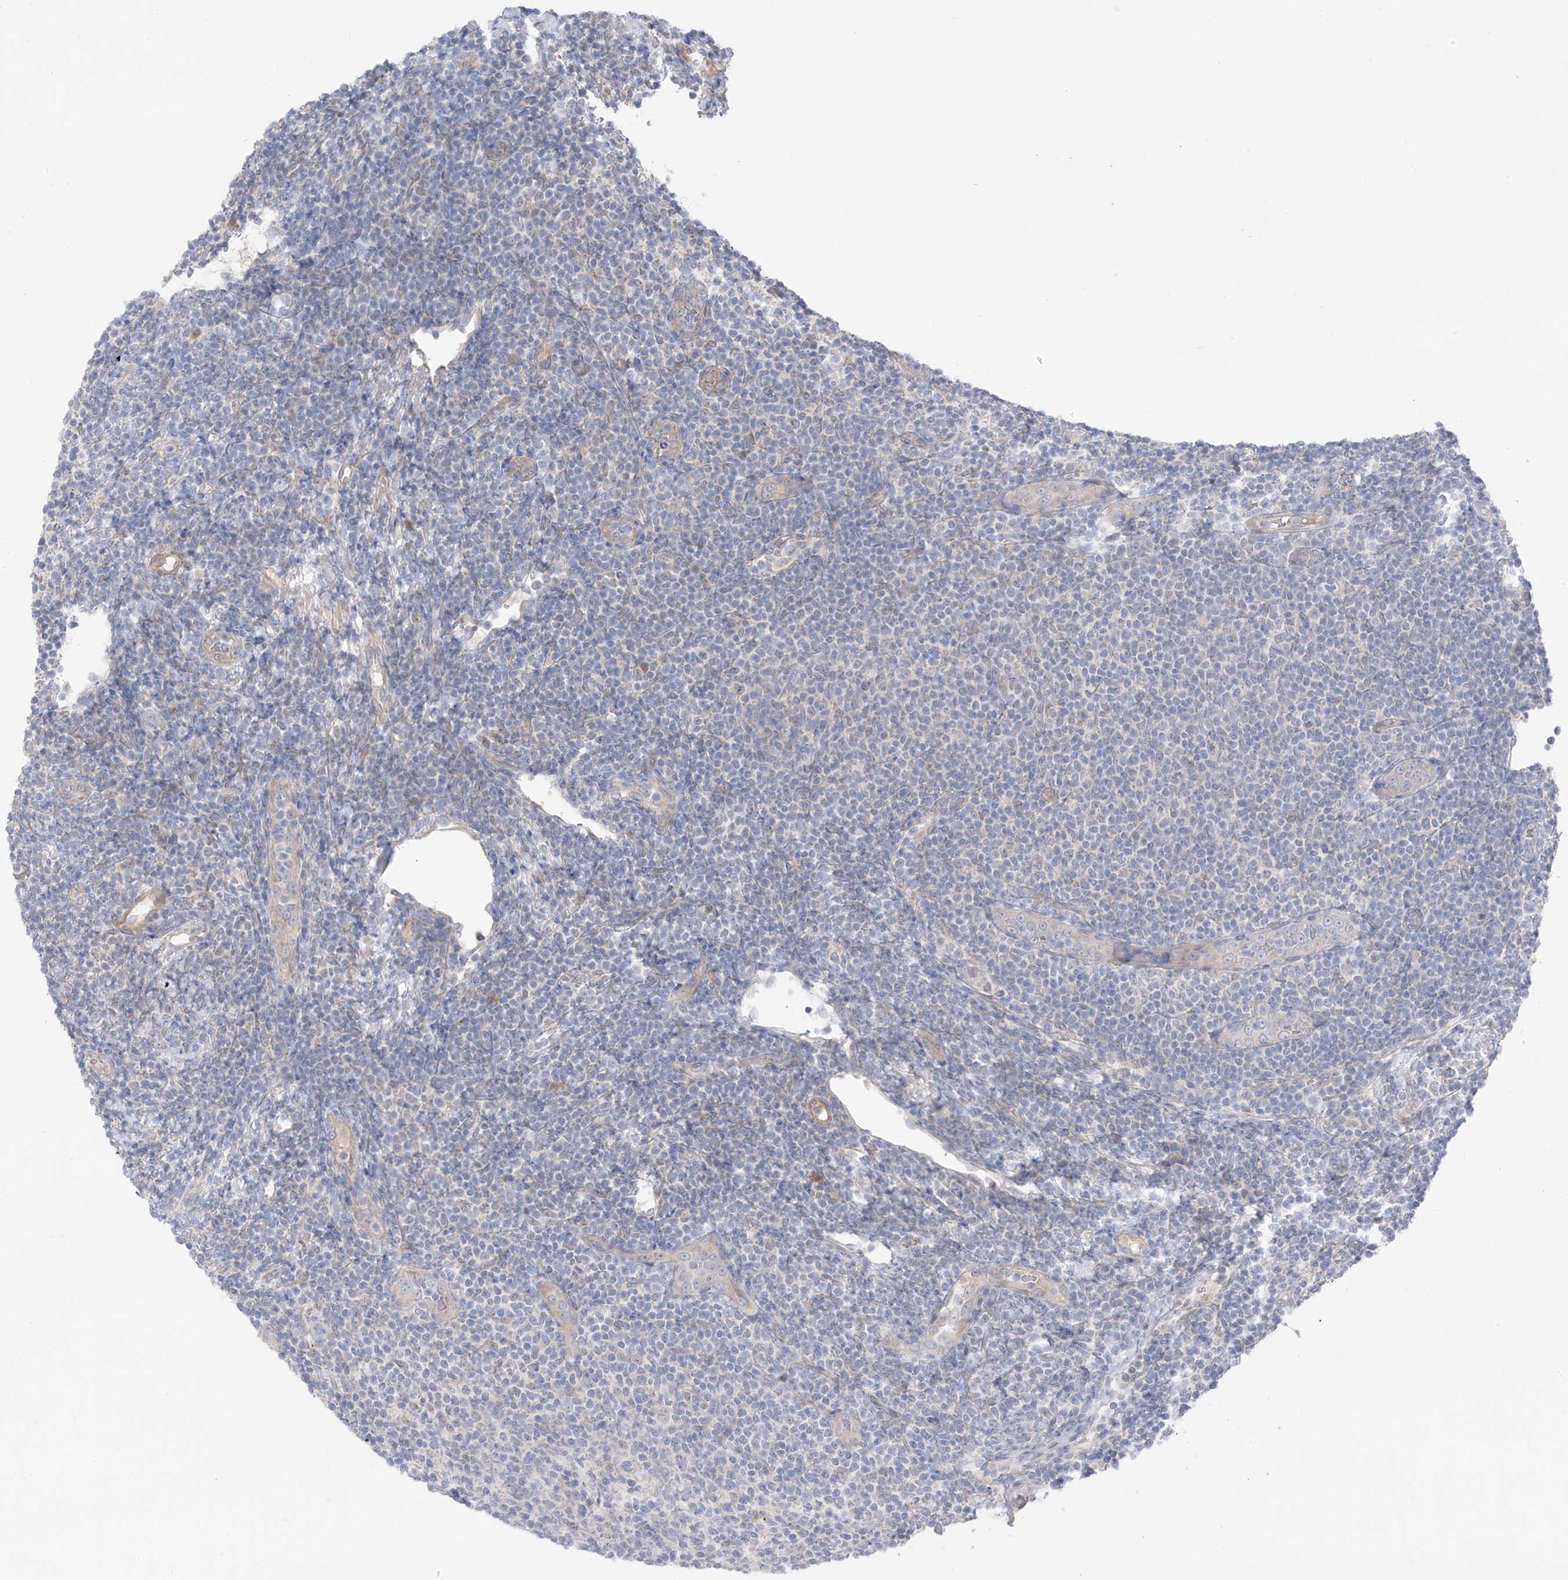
{"staining": {"intensity": "negative", "quantity": "none", "location": "none"}, "tissue": "lymphoma", "cell_type": "Tumor cells", "image_type": "cancer", "snomed": [{"axis": "morphology", "description": "Malignant lymphoma, non-Hodgkin's type, Low grade"}, {"axis": "topography", "description": "Lymph node"}], "caption": "This is an immunohistochemistry micrograph of human malignant lymphoma, non-Hodgkin's type (low-grade). There is no staining in tumor cells.", "gene": "NALCN", "patient": {"sex": "male", "age": 66}}